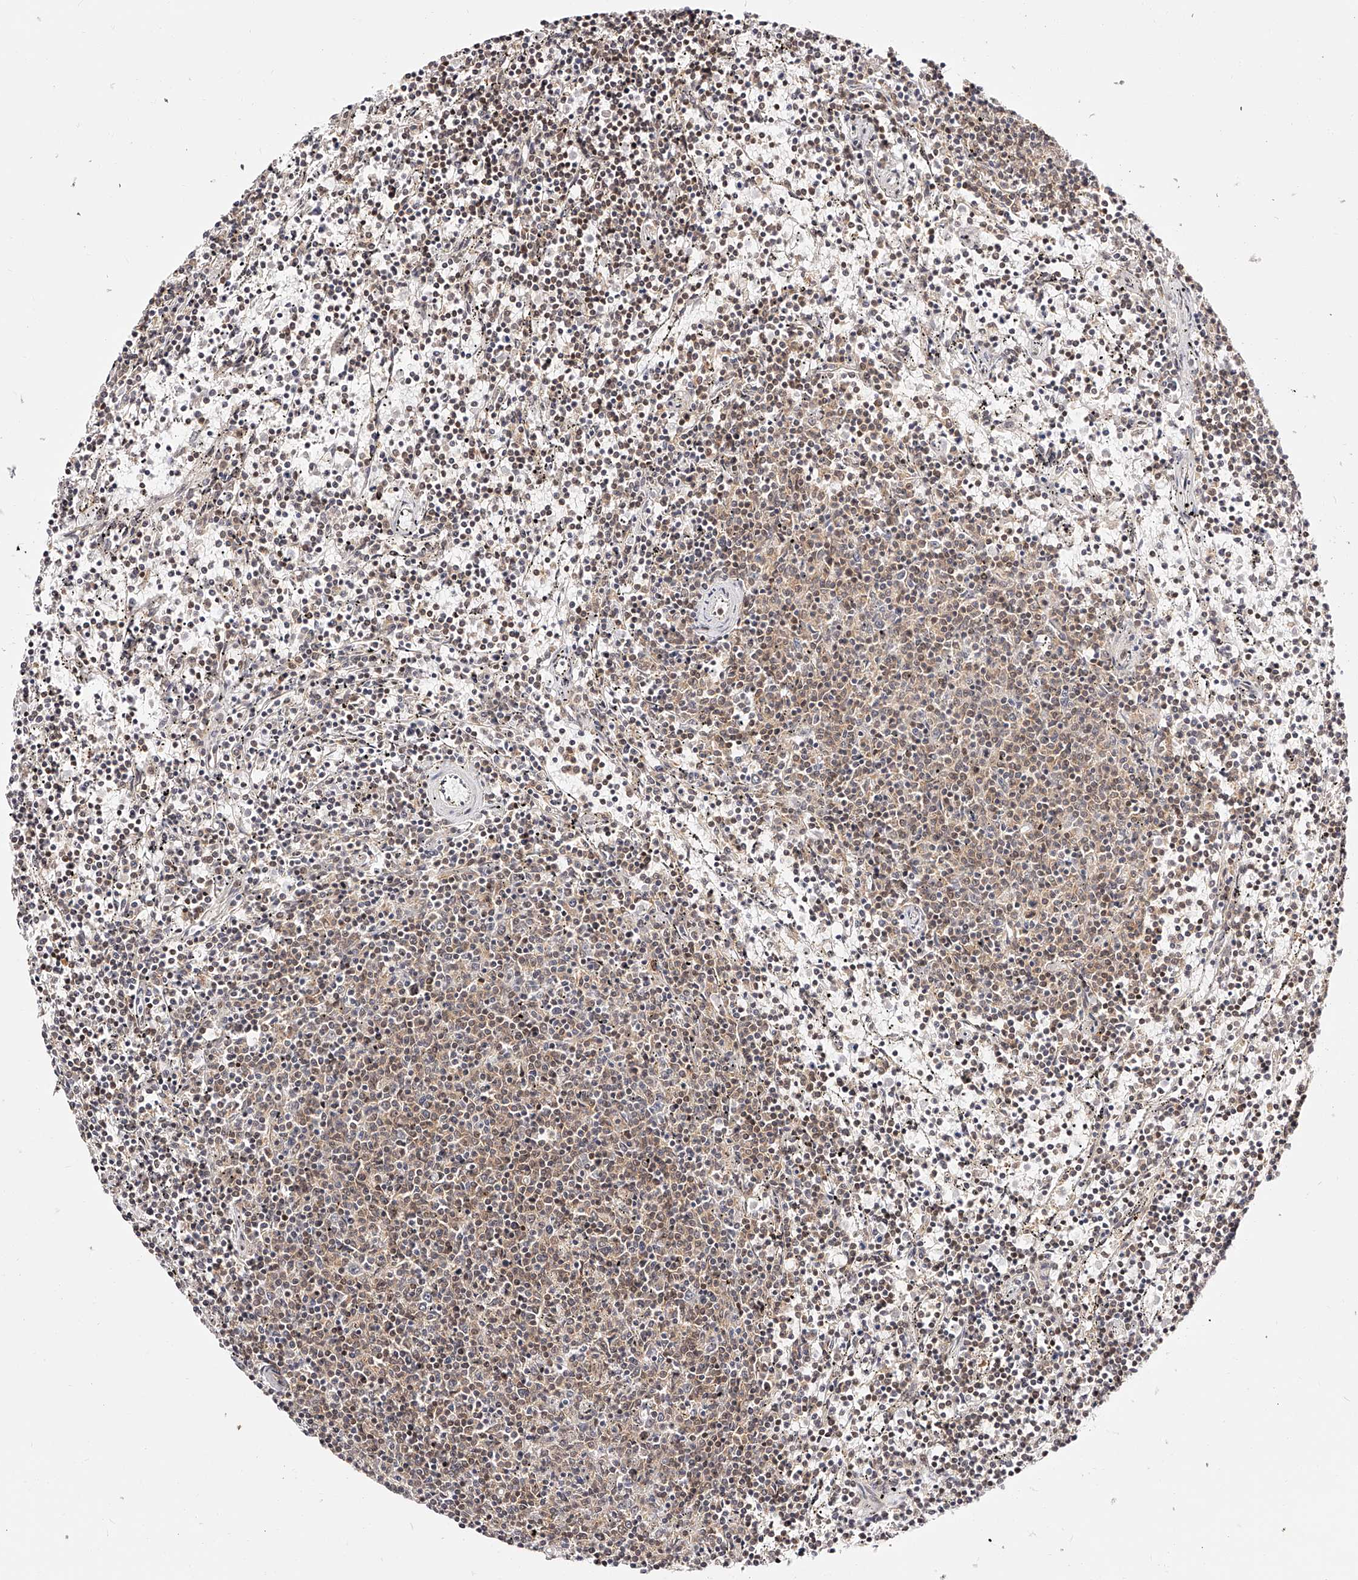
{"staining": {"intensity": "moderate", "quantity": "<25%", "location": "nuclear"}, "tissue": "lymphoma", "cell_type": "Tumor cells", "image_type": "cancer", "snomed": [{"axis": "morphology", "description": "Malignant lymphoma, non-Hodgkin's type, Low grade"}, {"axis": "topography", "description": "Spleen"}], "caption": "Human lymphoma stained with a protein marker shows moderate staining in tumor cells.", "gene": "USF3", "patient": {"sex": "female", "age": 50}}